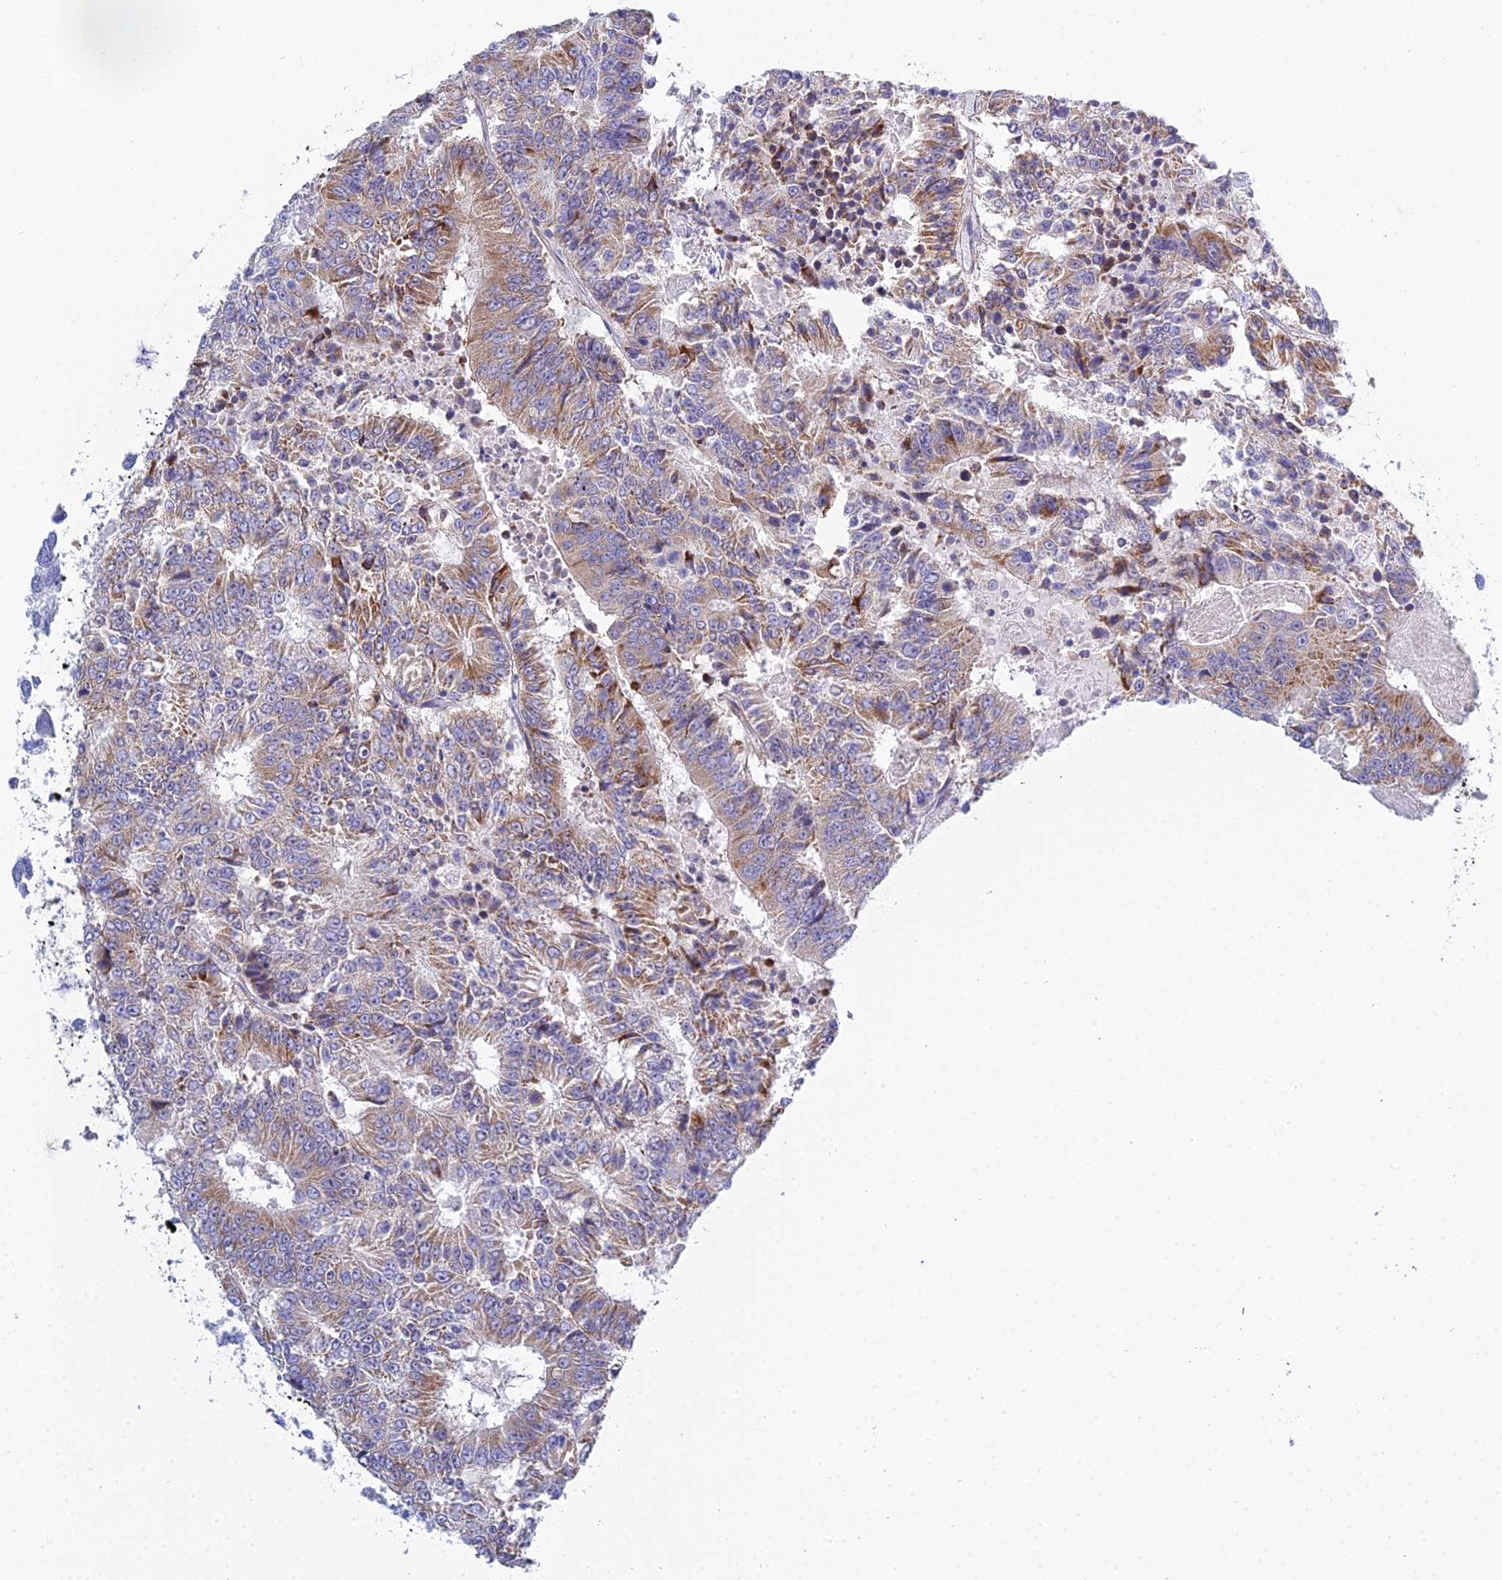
{"staining": {"intensity": "moderate", "quantity": "25%-75%", "location": "cytoplasmic/membranous"}, "tissue": "colorectal cancer", "cell_type": "Tumor cells", "image_type": "cancer", "snomed": [{"axis": "morphology", "description": "Adenocarcinoma, NOS"}, {"axis": "topography", "description": "Colon"}], "caption": "Human colorectal cancer (adenocarcinoma) stained with a brown dye shows moderate cytoplasmic/membranous positive staining in about 25%-75% of tumor cells.", "gene": "PRR13", "patient": {"sex": "male", "age": 83}}